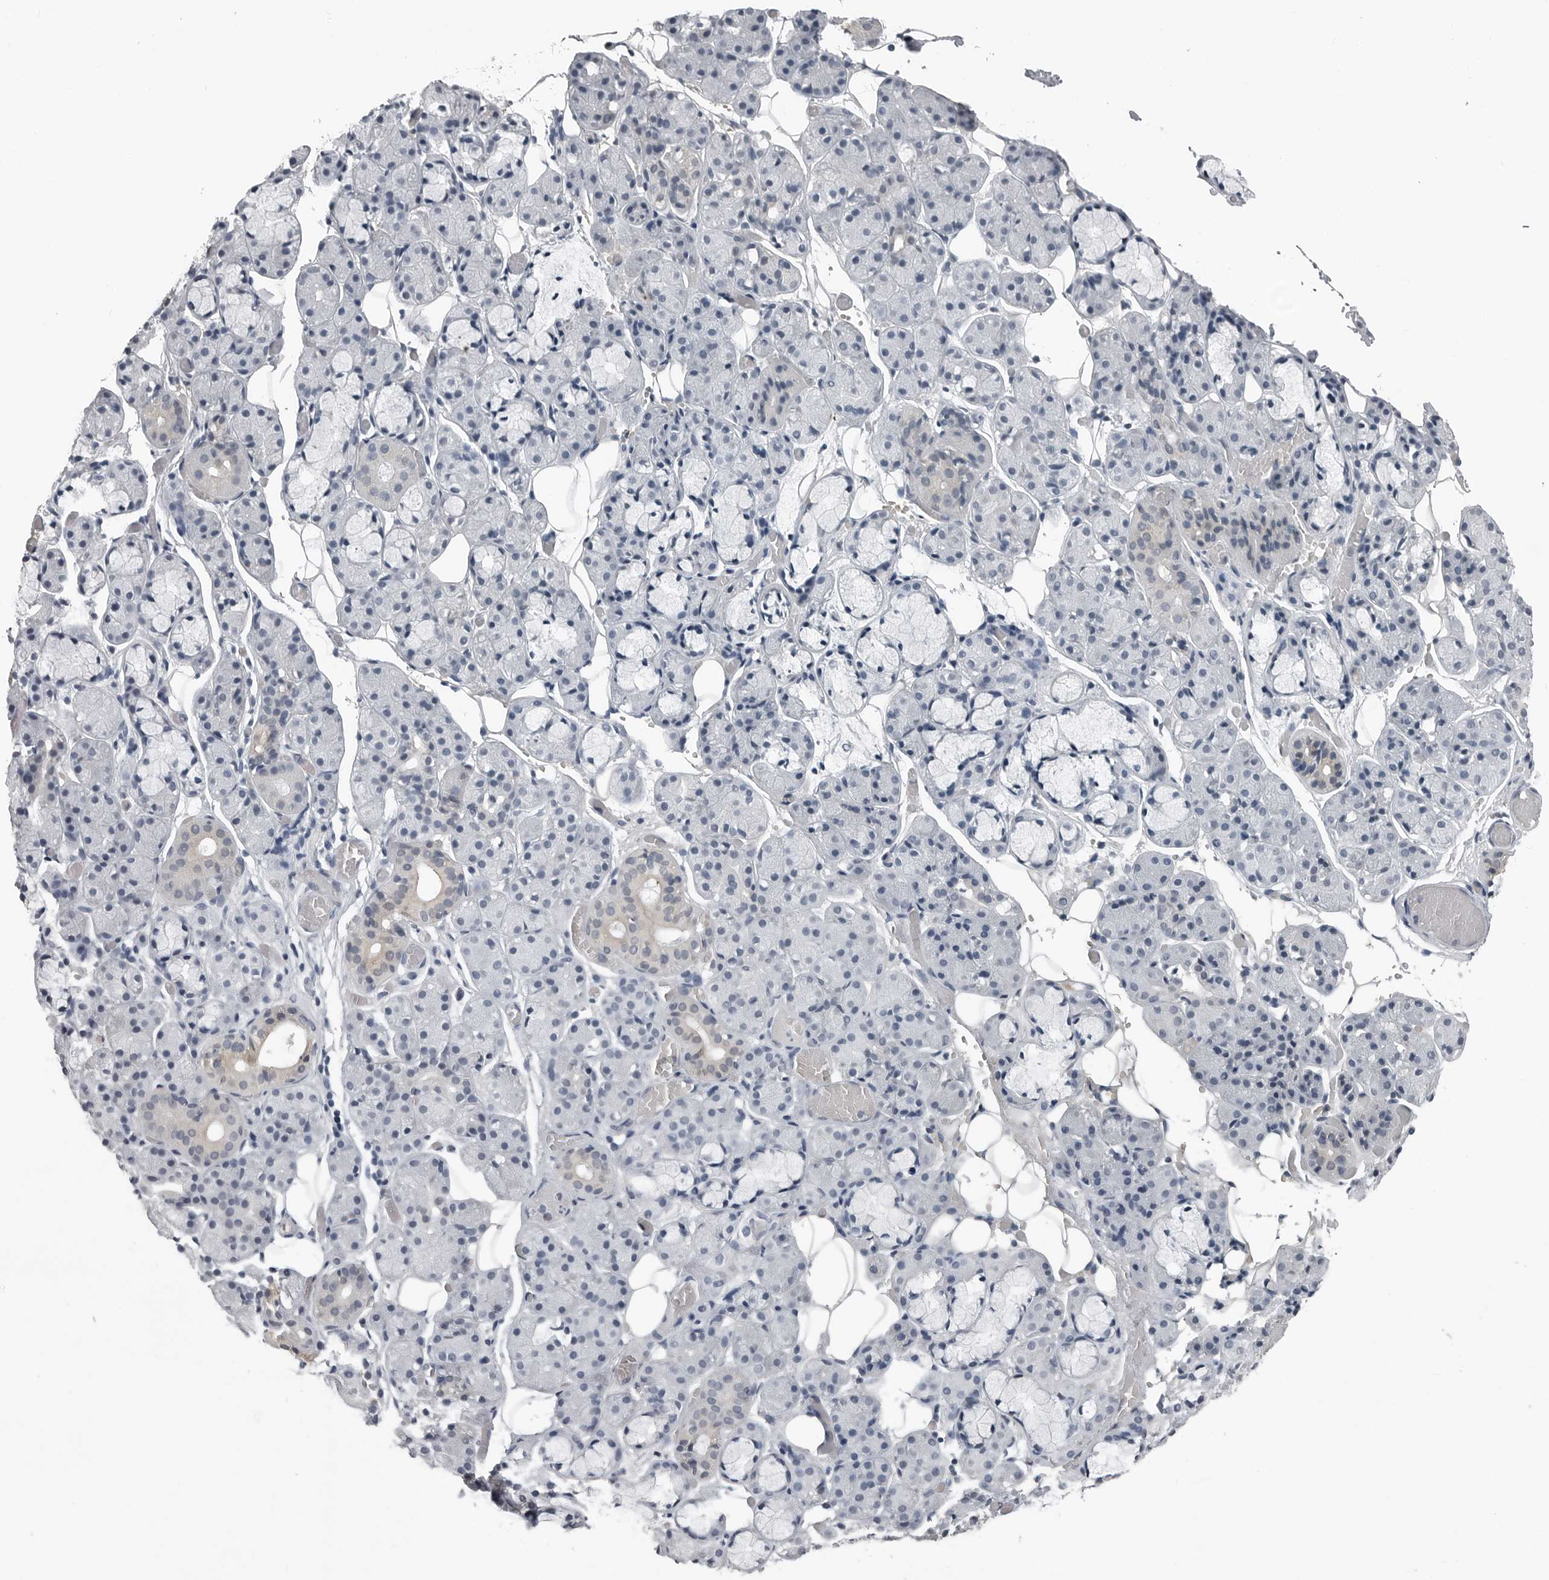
{"staining": {"intensity": "negative", "quantity": "none", "location": "none"}, "tissue": "salivary gland", "cell_type": "Glandular cells", "image_type": "normal", "snomed": [{"axis": "morphology", "description": "Normal tissue, NOS"}, {"axis": "topography", "description": "Salivary gland"}], "caption": "The photomicrograph reveals no significant expression in glandular cells of salivary gland.", "gene": "SPINK1", "patient": {"sex": "male", "age": 63}}